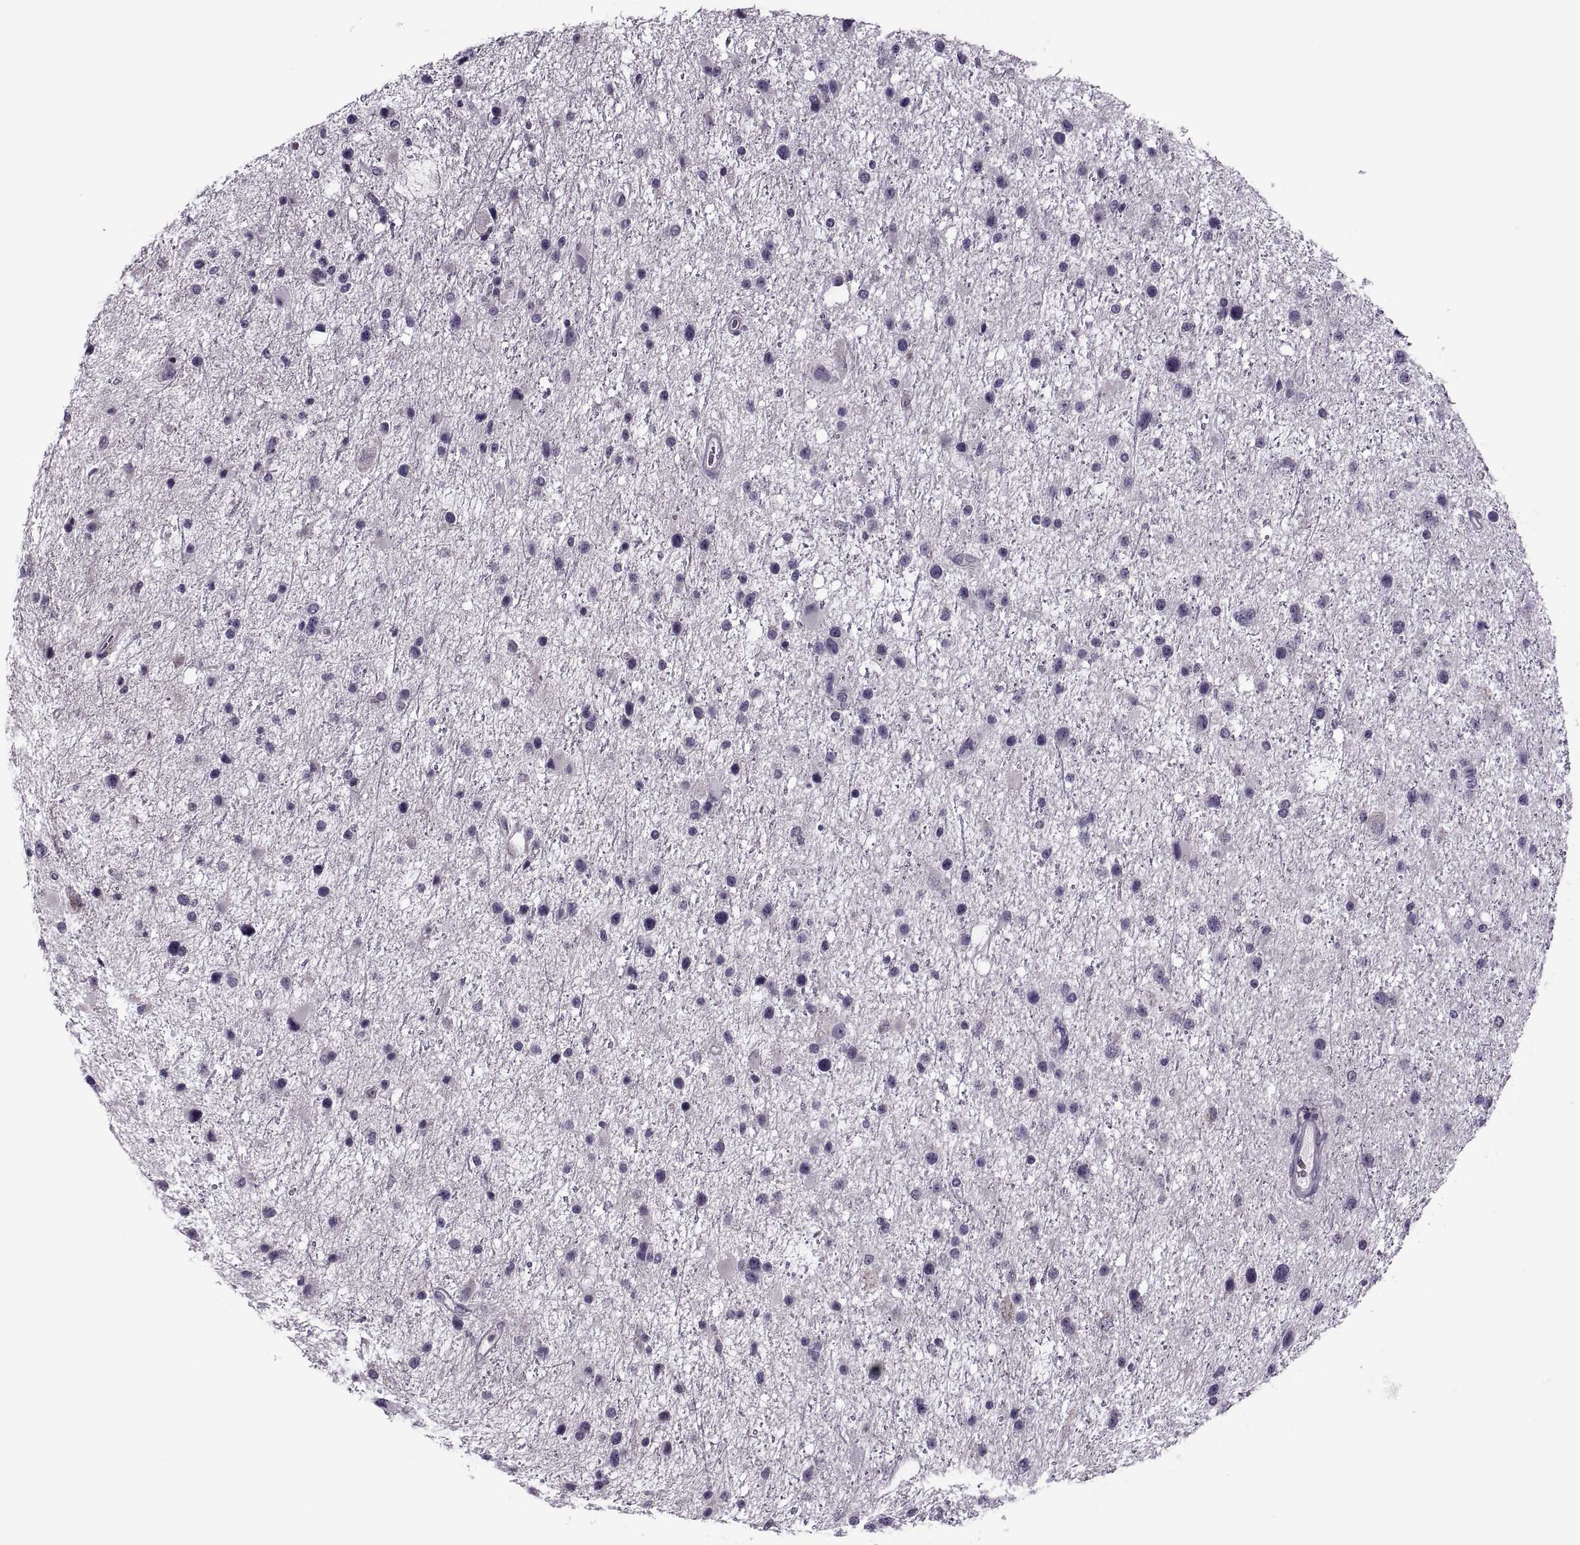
{"staining": {"intensity": "negative", "quantity": "none", "location": "none"}, "tissue": "glioma", "cell_type": "Tumor cells", "image_type": "cancer", "snomed": [{"axis": "morphology", "description": "Glioma, malignant, Low grade"}, {"axis": "topography", "description": "Brain"}], "caption": "Immunohistochemical staining of human malignant glioma (low-grade) displays no significant positivity in tumor cells.", "gene": "PRSS54", "patient": {"sex": "female", "age": 32}}